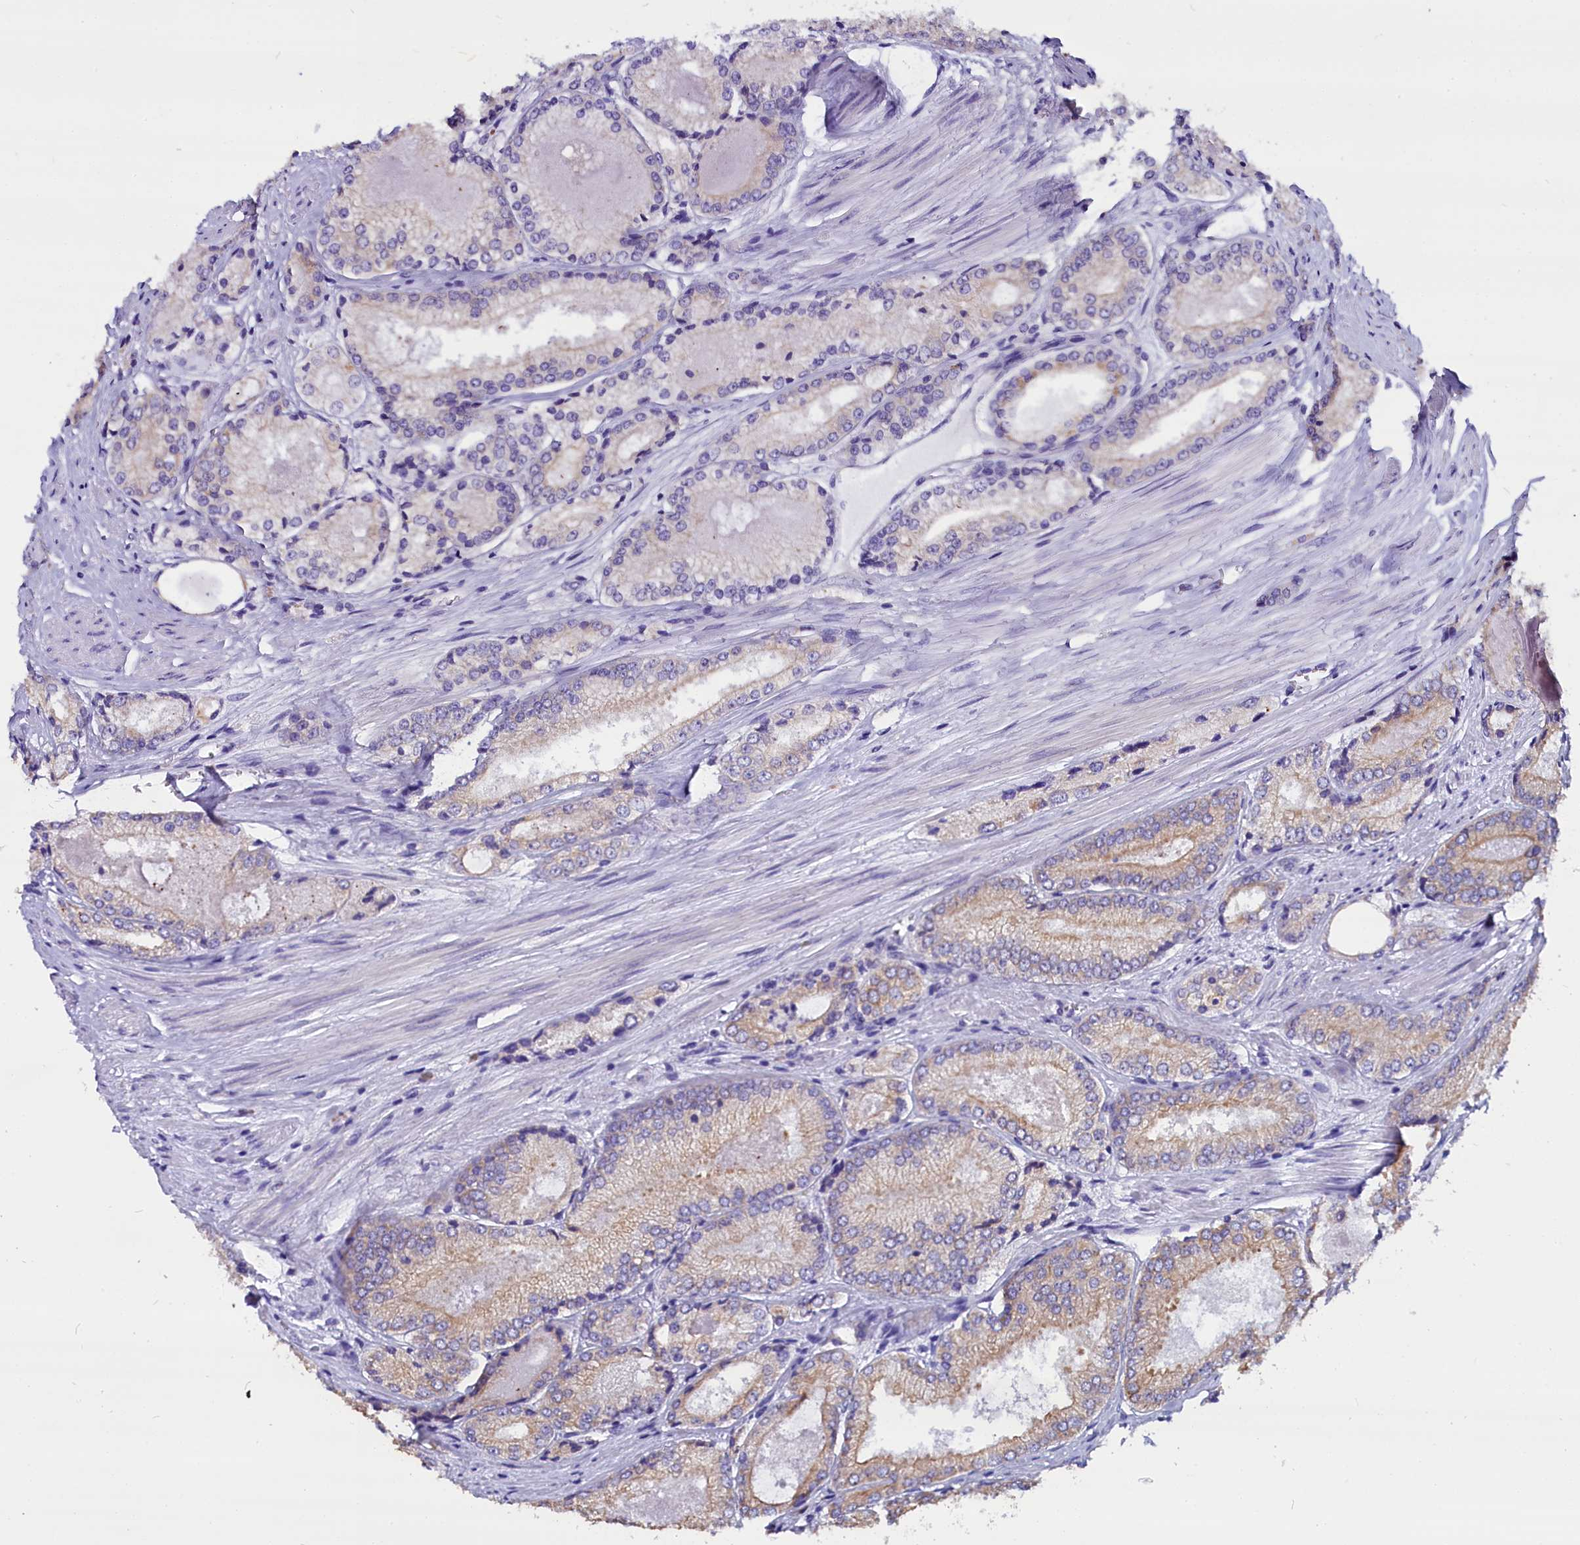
{"staining": {"intensity": "weak", "quantity": "<25%", "location": "cytoplasmic/membranous"}, "tissue": "prostate cancer", "cell_type": "Tumor cells", "image_type": "cancer", "snomed": [{"axis": "morphology", "description": "Adenocarcinoma, Low grade"}, {"axis": "topography", "description": "Prostate"}], "caption": "Immunohistochemistry (IHC) image of neoplastic tissue: prostate adenocarcinoma (low-grade) stained with DAB (3,3'-diaminobenzidine) demonstrates no significant protein staining in tumor cells.", "gene": "CEP170", "patient": {"sex": "male", "age": 68}}